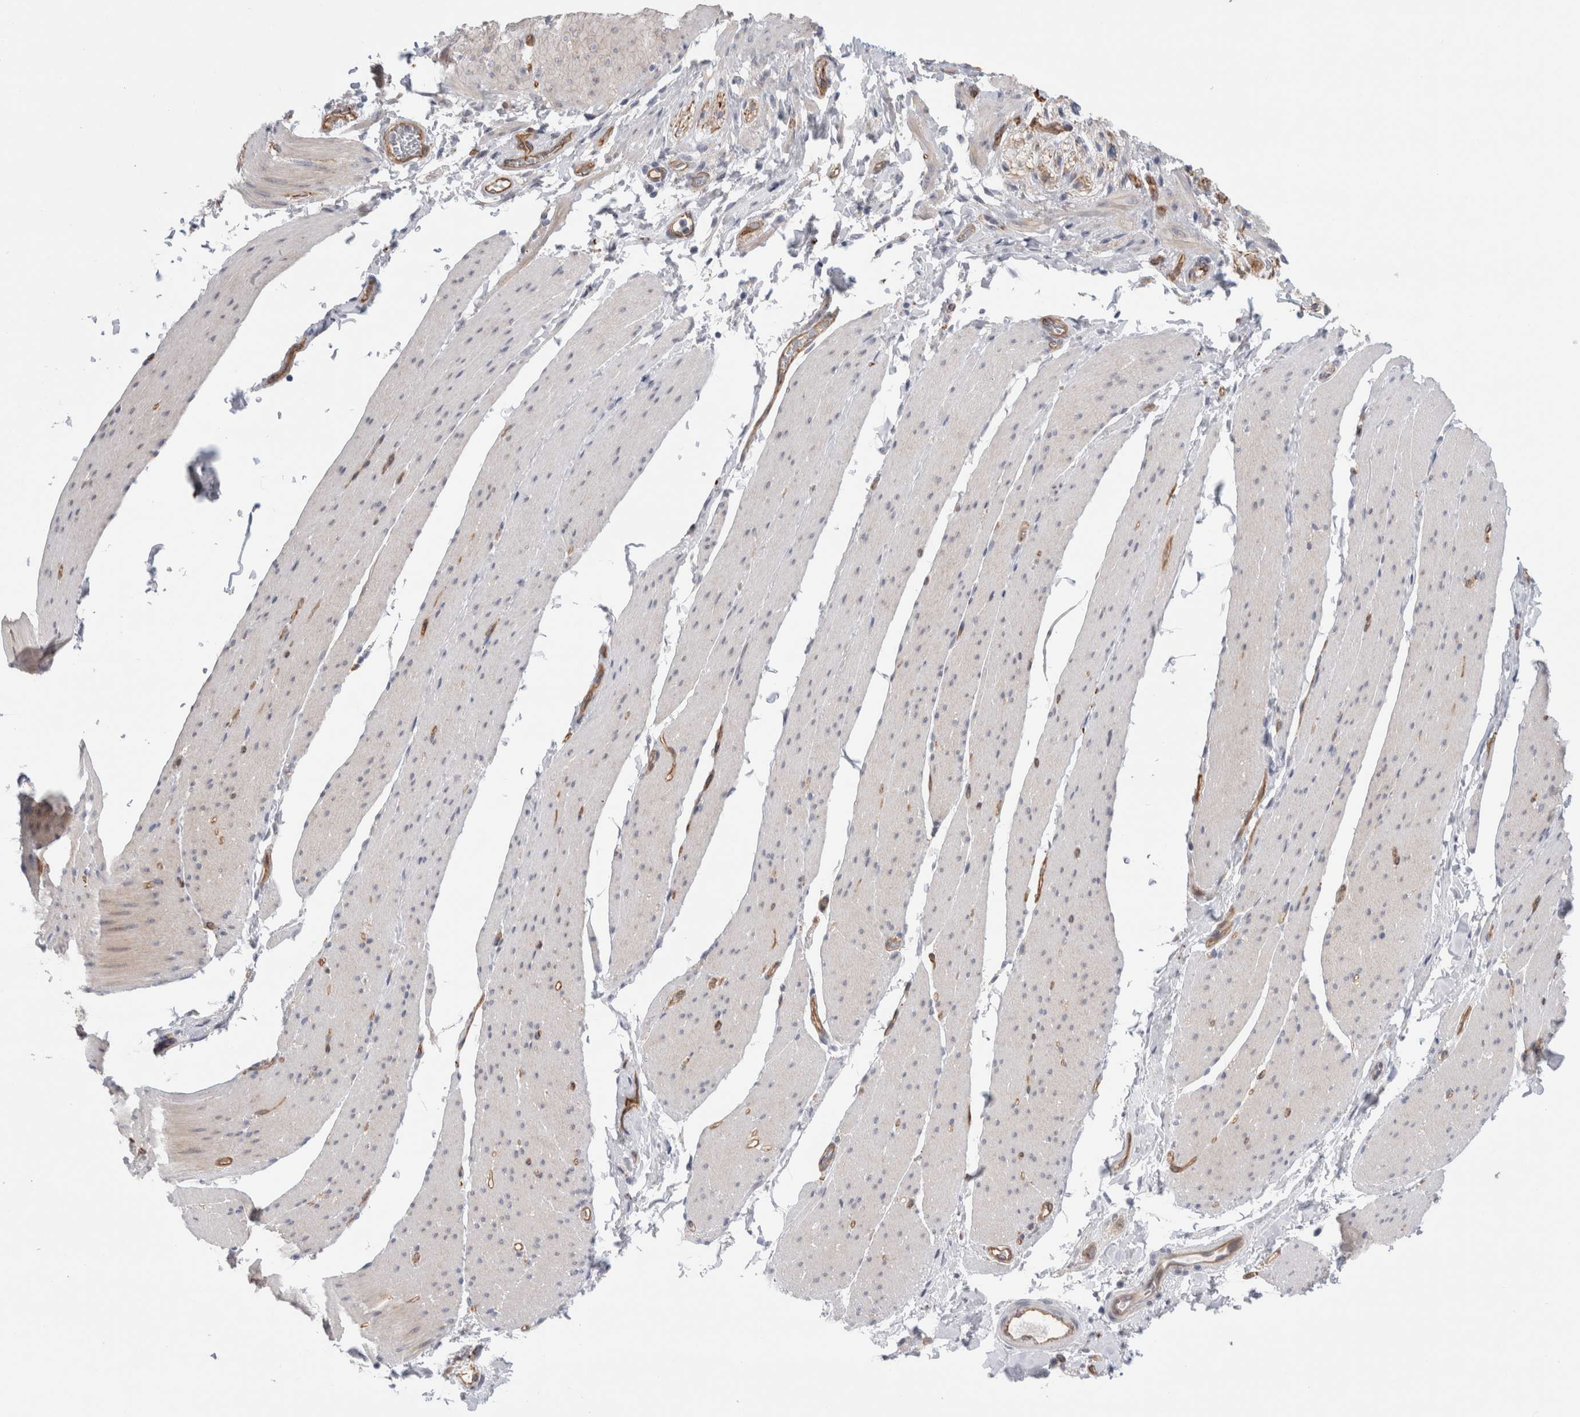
{"staining": {"intensity": "negative", "quantity": "none", "location": "none"}, "tissue": "smooth muscle", "cell_type": "Smooth muscle cells", "image_type": "normal", "snomed": [{"axis": "morphology", "description": "Normal tissue, NOS"}, {"axis": "topography", "description": "Smooth muscle"}, {"axis": "topography", "description": "Small intestine"}], "caption": "This is an immunohistochemistry (IHC) image of normal human smooth muscle. There is no staining in smooth muscle cells.", "gene": "ANKMY1", "patient": {"sex": "female", "age": 84}}